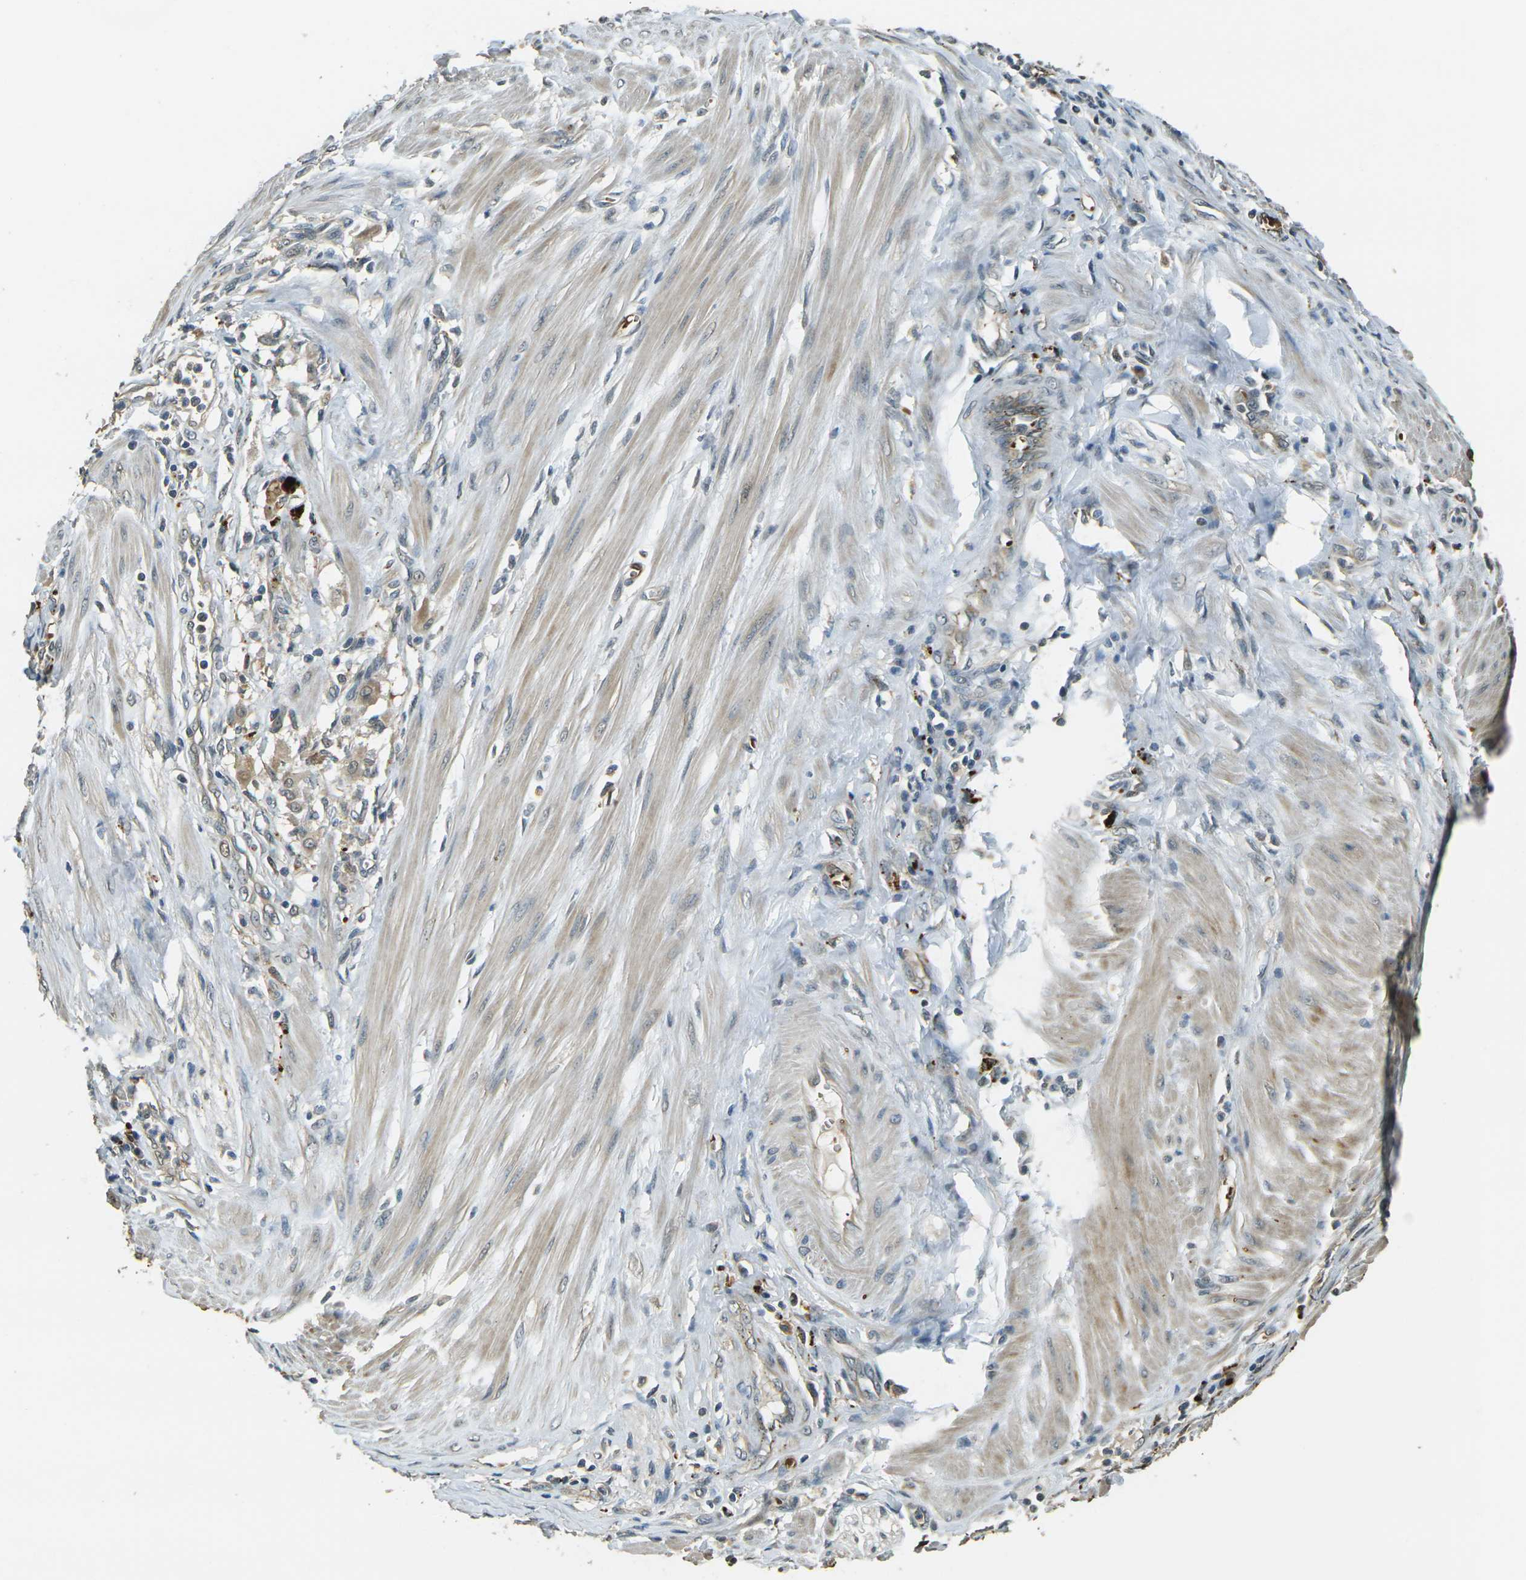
{"staining": {"intensity": "weak", "quantity": "25%-75%", "location": "cytoplasmic/membranous"}, "tissue": "pancreatic cancer", "cell_type": "Tumor cells", "image_type": "cancer", "snomed": [{"axis": "morphology", "description": "Adenocarcinoma, NOS"}, {"axis": "topography", "description": "Pancreas"}], "caption": "An immunohistochemistry histopathology image of neoplastic tissue is shown. Protein staining in brown shows weak cytoplasmic/membranous positivity in adenocarcinoma (pancreatic) within tumor cells. The staining was performed using DAB (3,3'-diaminobenzidine) to visualize the protein expression in brown, while the nuclei were stained in blue with hematoxylin (Magnification: 20x).", "gene": "TOR1A", "patient": {"sex": "female", "age": 75}}